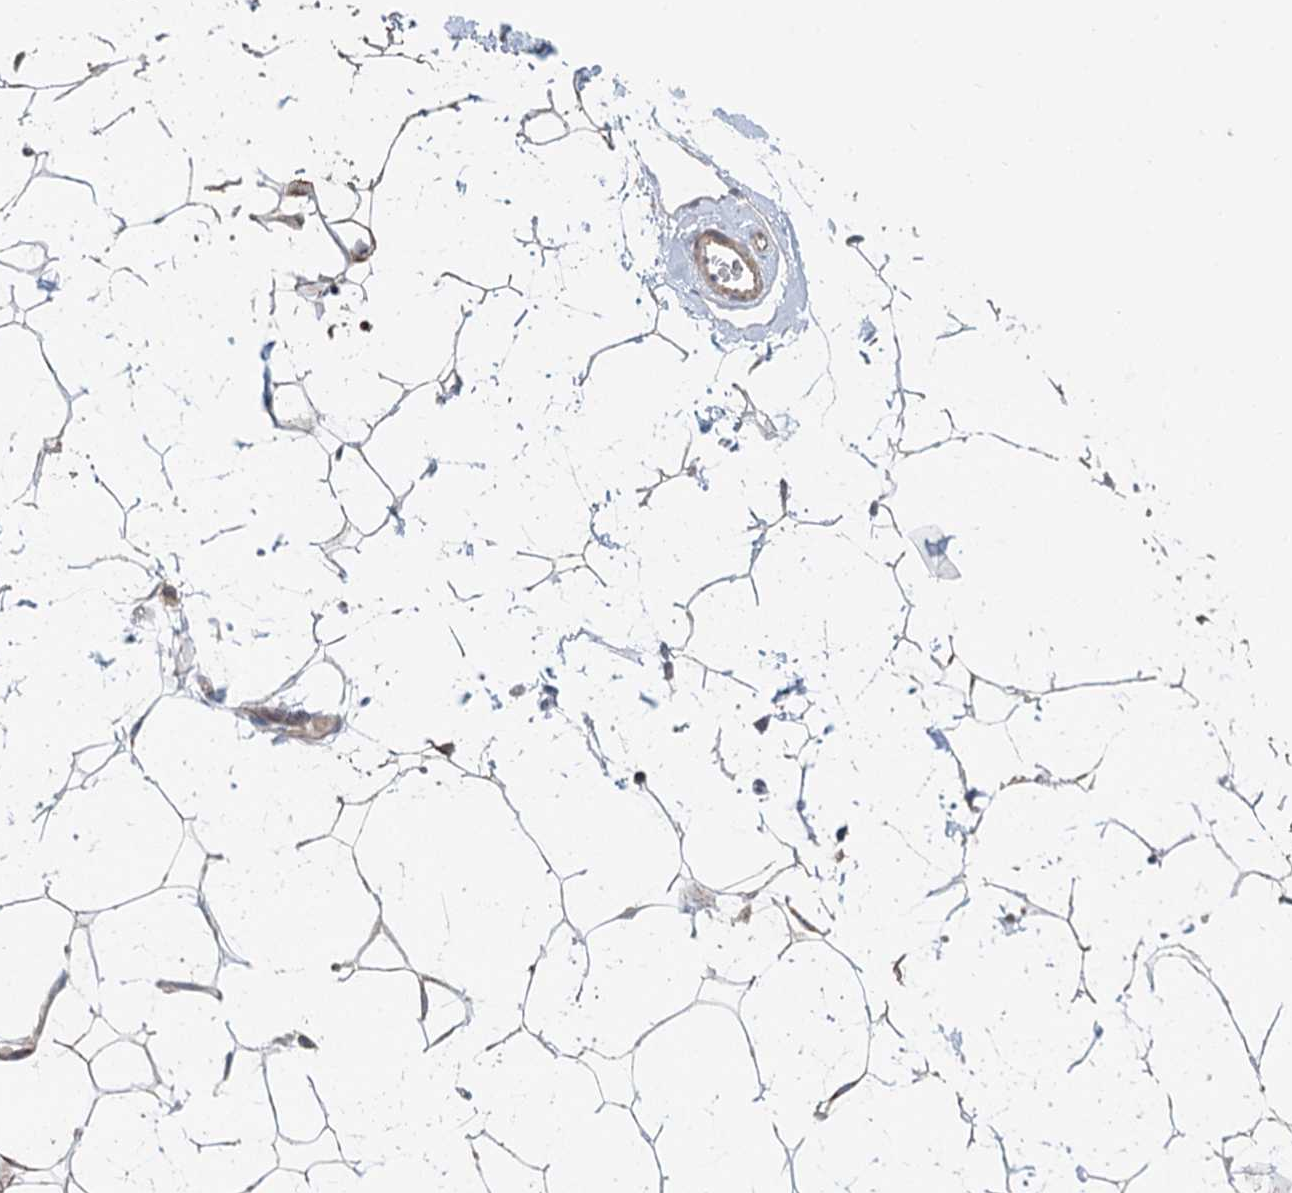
{"staining": {"intensity": "negative", "quantity": "none", "location": "none"}, "tissue": "adipose tissue", "cell_type": "Adipocytes", "image_type": "normal", "snomed": [{"axis": "morphology", "description": "Normal tissue, NOS"}, {"axis": "topography", "description": "Breast"}], "caption": "DAB immunohistochemical staining of unremarkable human adipose tissue demonstrates no significant positivity in adipocytes. Brightfield microscopy of immunohistochemistry (IHC) stained with DAB (brown) and hematoxylin (blue), captured at high magnification.", "gene": "RNF111", "patient": {"sex": "female", "age": 26}}